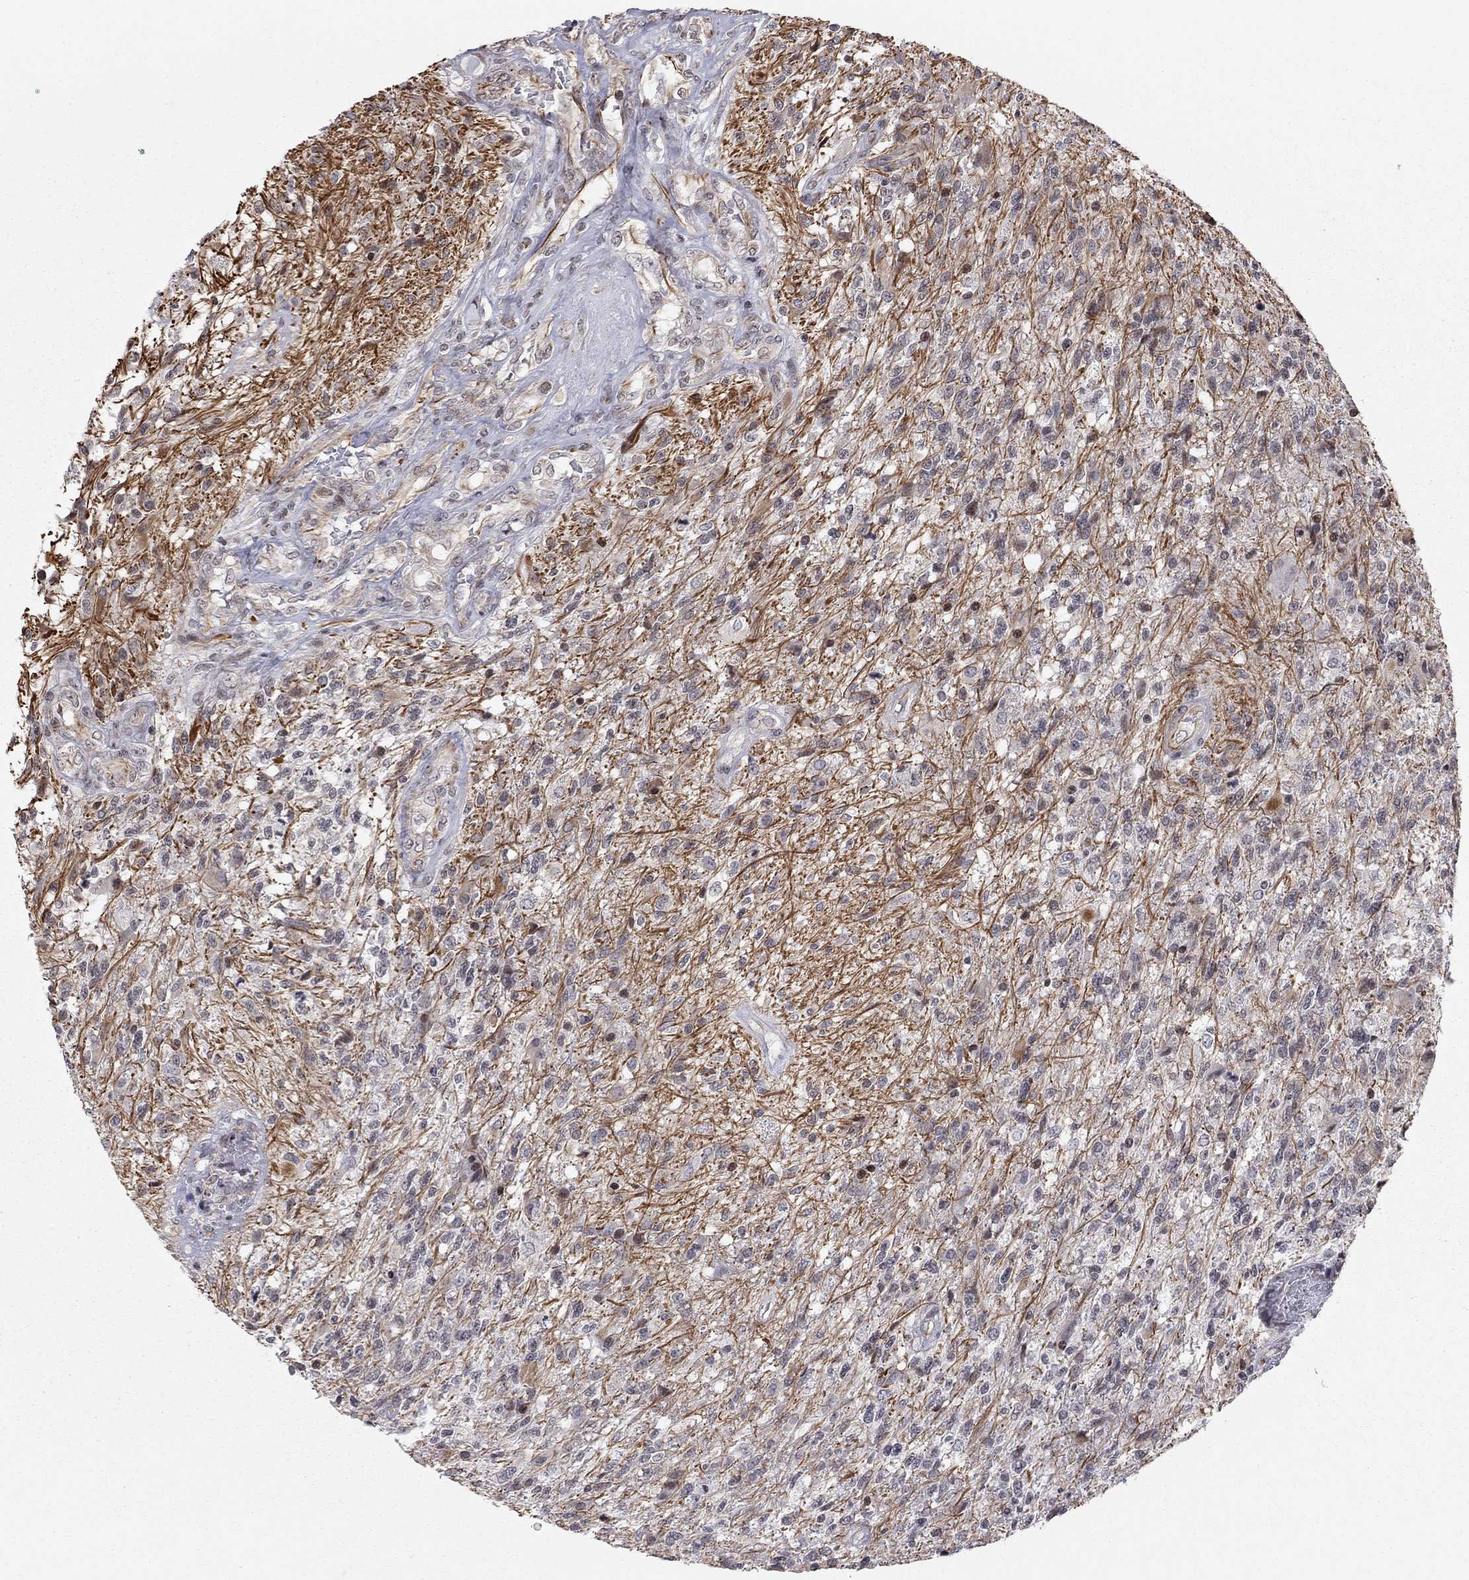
{"staining": {"intensity": "negative", "quantity": "none", "location": "none"}, "tissue": "glioma", "cell_type": "Tumor cells", "image_type": "cancer", "snomed": [{"axis": "morphology", "description": "Glioma, malignant, High grade"}, {"axis": "topography", "description": "Brain"}], "caption": "Immunohistochemistry of human malignant glioma (high-grade) displays no expression in tumor cells.", "gene": "MTNR1B", "patient": {"sex": "male", "age": 56}}